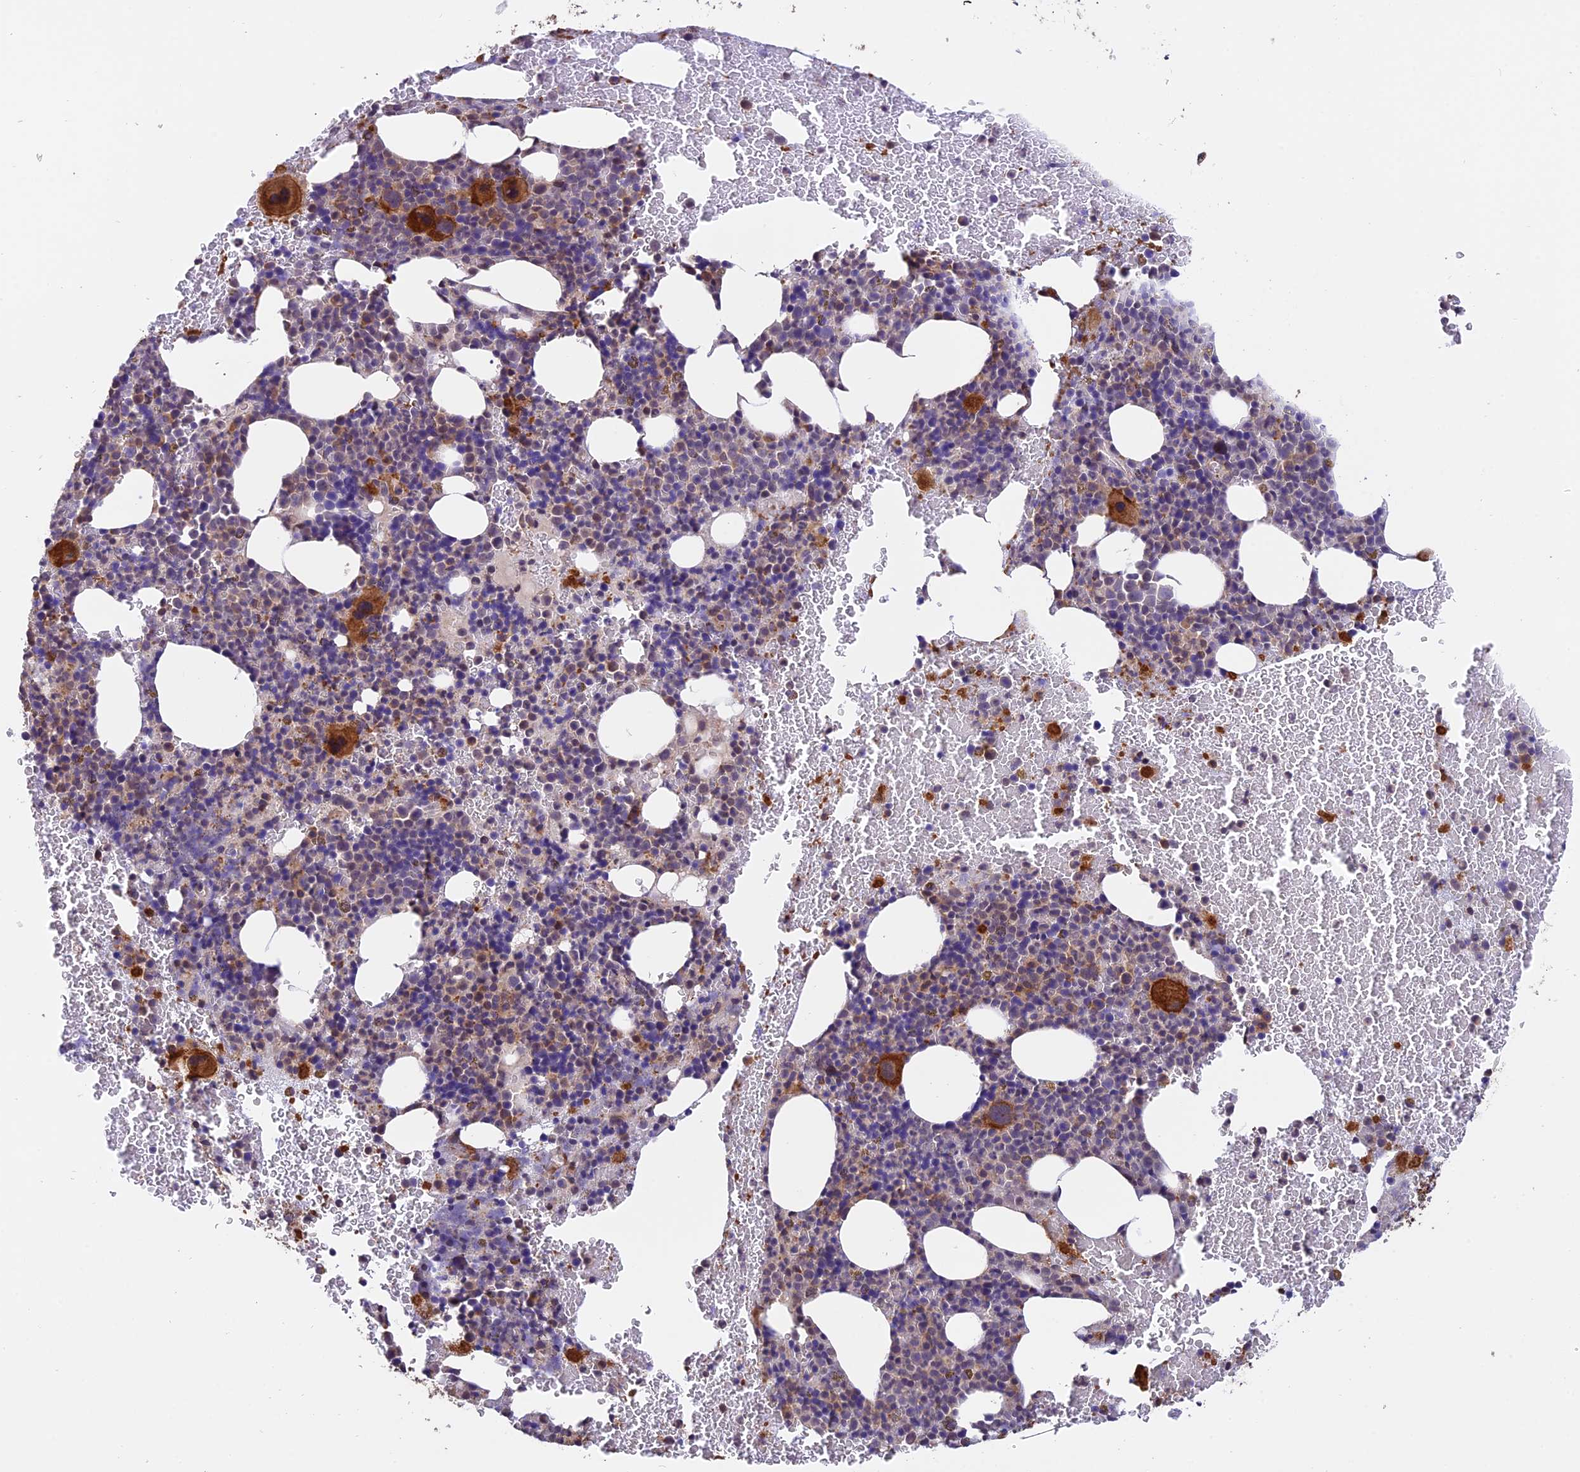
{"staining": {"intensity": "strong", "quantity": "<25%", "location": "cytoplasmic/membranous"}, "tissue": "bone marrow", "cell_type": "Hematopoietic cells", "image_type": "normal", "snomed": [{"axis": "morphology", "description": "Normal tissue, NOS"}, {"axis": "topography", "description": "Bone marrow"}], "caption": "Normal bone marrow displays strong cytoplasmic/membranous expression in about <25% of hematopoietic cells, visualized by immunohistochemistry. The staining was performed using DAB (3,3'-diaminobenzidine), with brown indicating positive protein expression. Nuclei are stained blue with hematoxylin.", "gene": "PSMB3", "patient": {"sex": "female", "age": 48}}